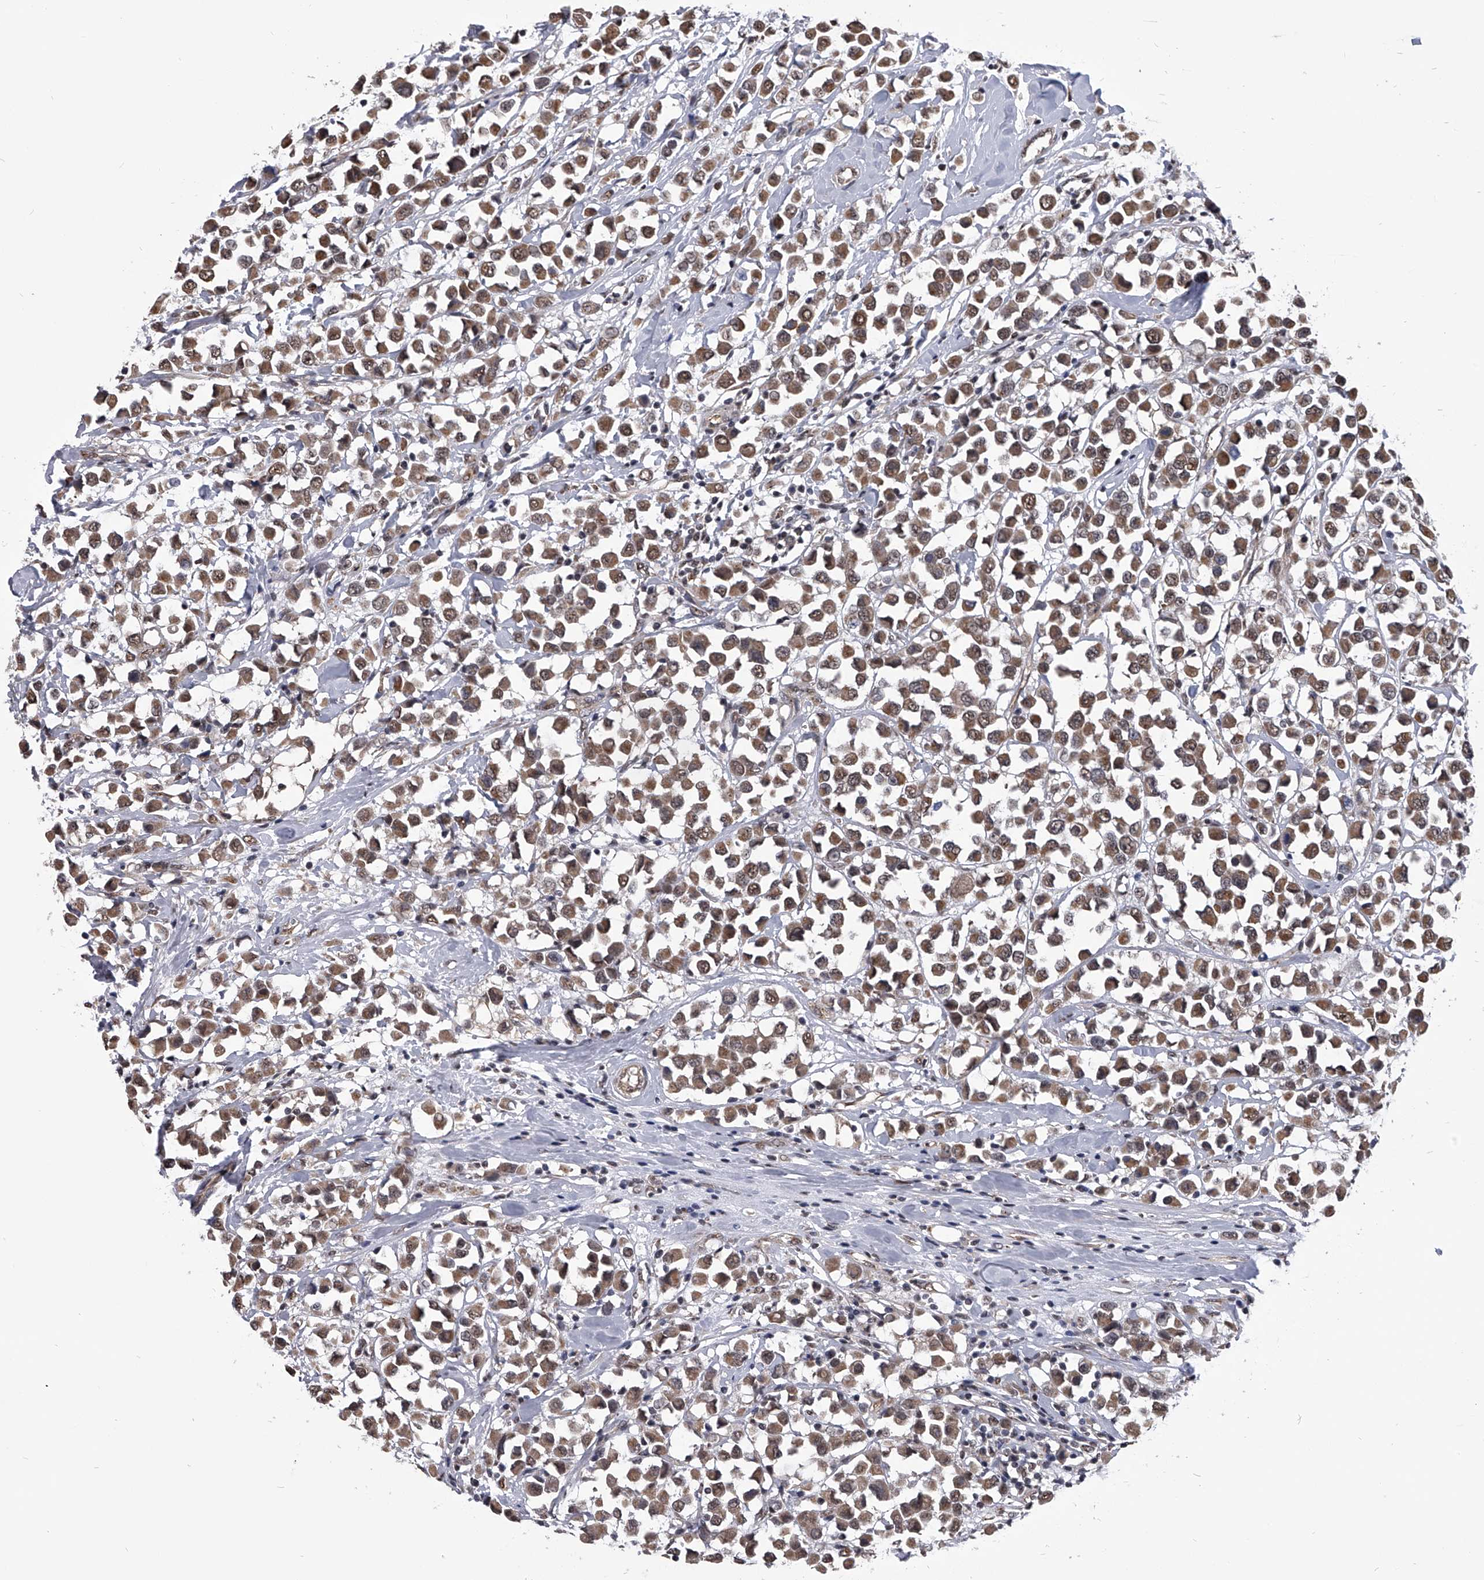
{"staining": {"intensity": "moderate", "quantity": ">75%", "location": "cytoplasmic/membranous,nuclear"}, "tissue": "breast cancer", "cell_type": "Tumor cells", "image_type": "cancer", "snomed": [{"axis": "morphology", "description": "Duct carcinoma"}, {"axis": "topography", "description": "Breast"}], "caption": "A high-resolution histopathology image shows IHC staining of breast cancer, which demonstrates moderate cytoplasmic/membranous and nuclear staining in about >75% of tumor cells. (DAB (3,3'-diaminobenzidine) = brown stain, brightfield microscopy at high magnification).", "gene": "ZNF76", "patient": {"sex": "female", "age": 61}}